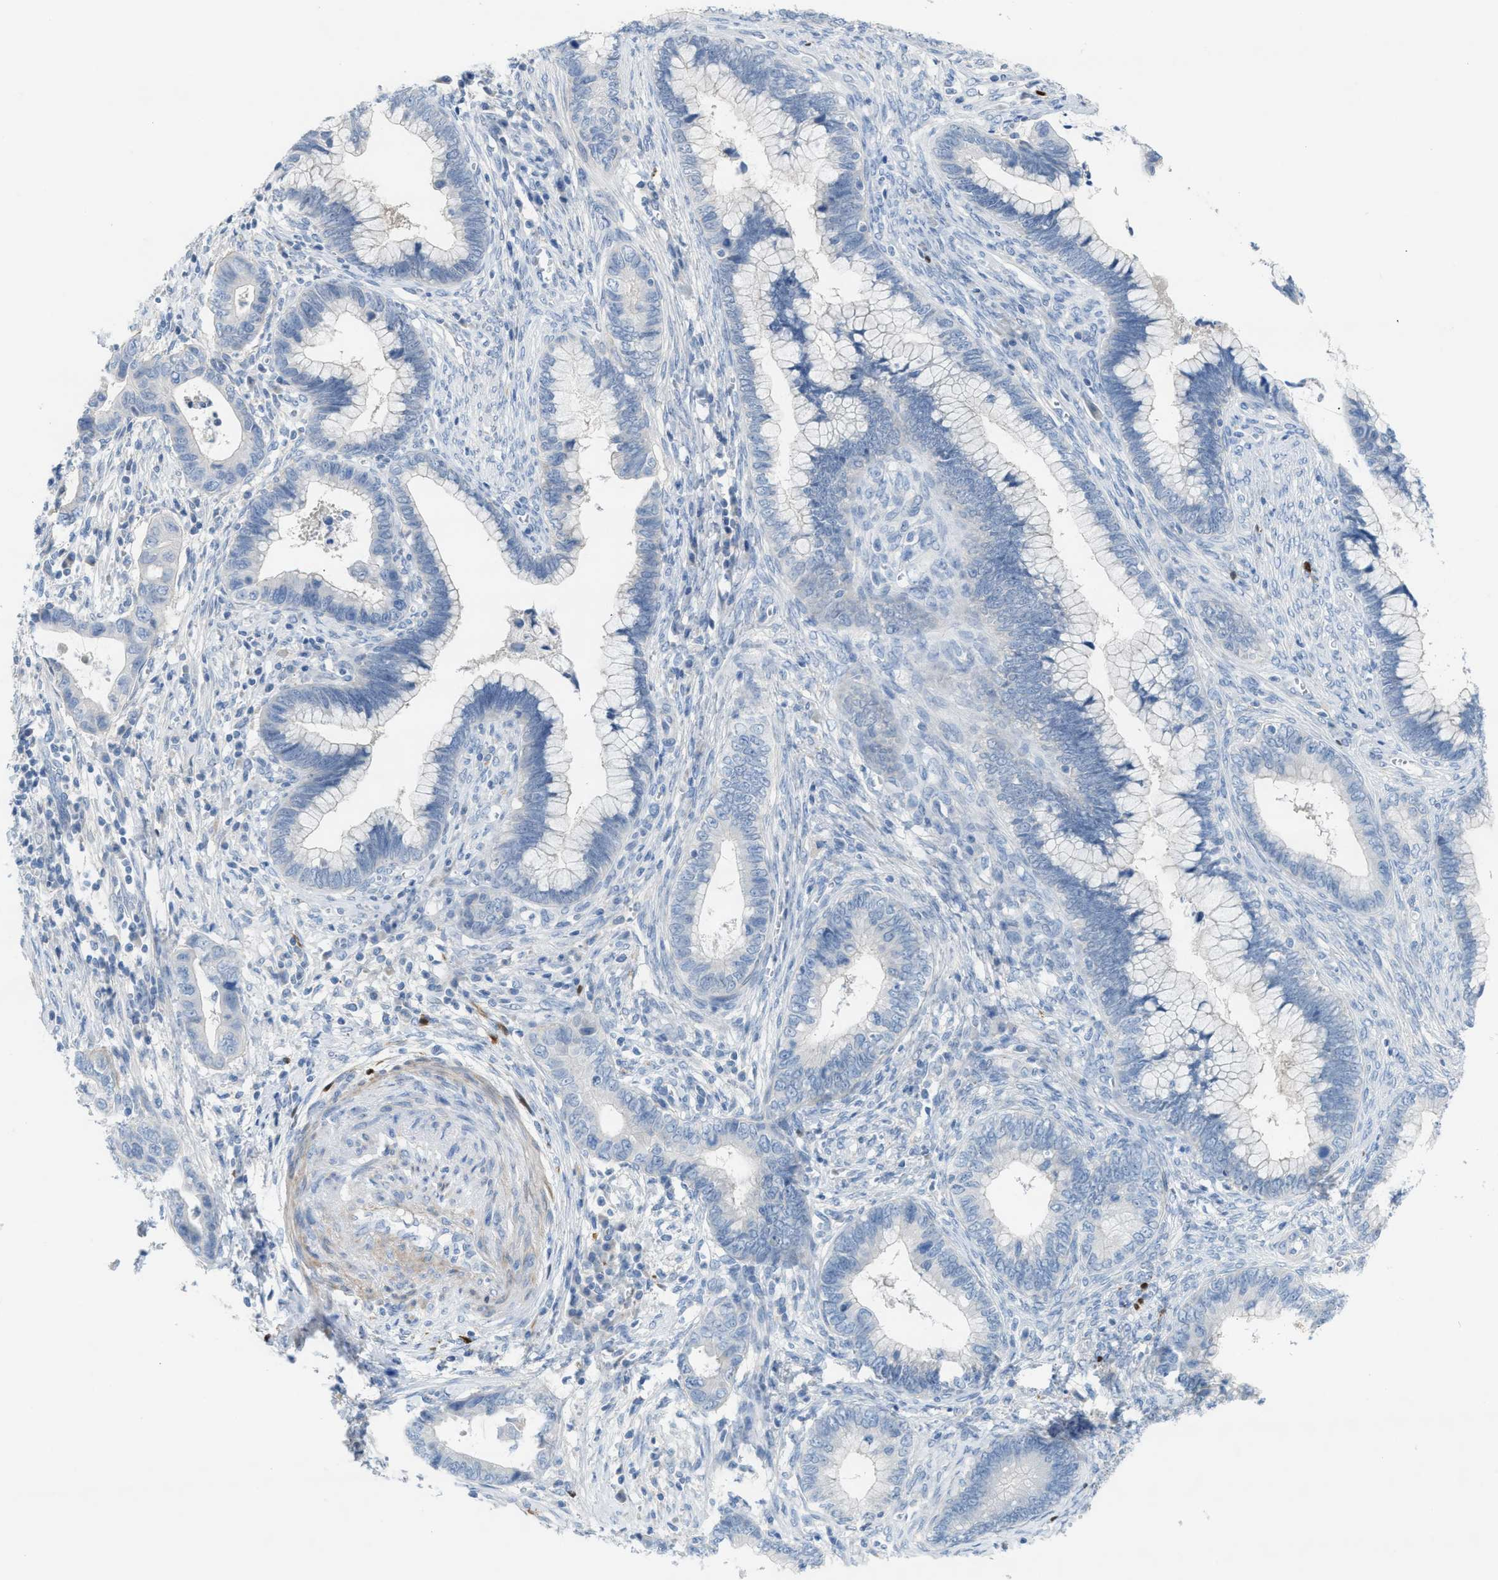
{"staining": {"intensity": "negative", "quantity": "none", "location": "none"}, "tissue": "cervical cancer", "cell_type": "Tumor cells", "image_type": "cancer", "snomed": [{"axis": "morphology", "description": "Adenocarcinoma, NOS"}, {"axis": "topography", "description": "Cervix"}], "caption": "This is an IHC photomicrograph of human cervical adenocarcinoma. There is no staining in tumor cells.", "gene": "ASPA", "patient": {"sex": "female", "age": 44}}